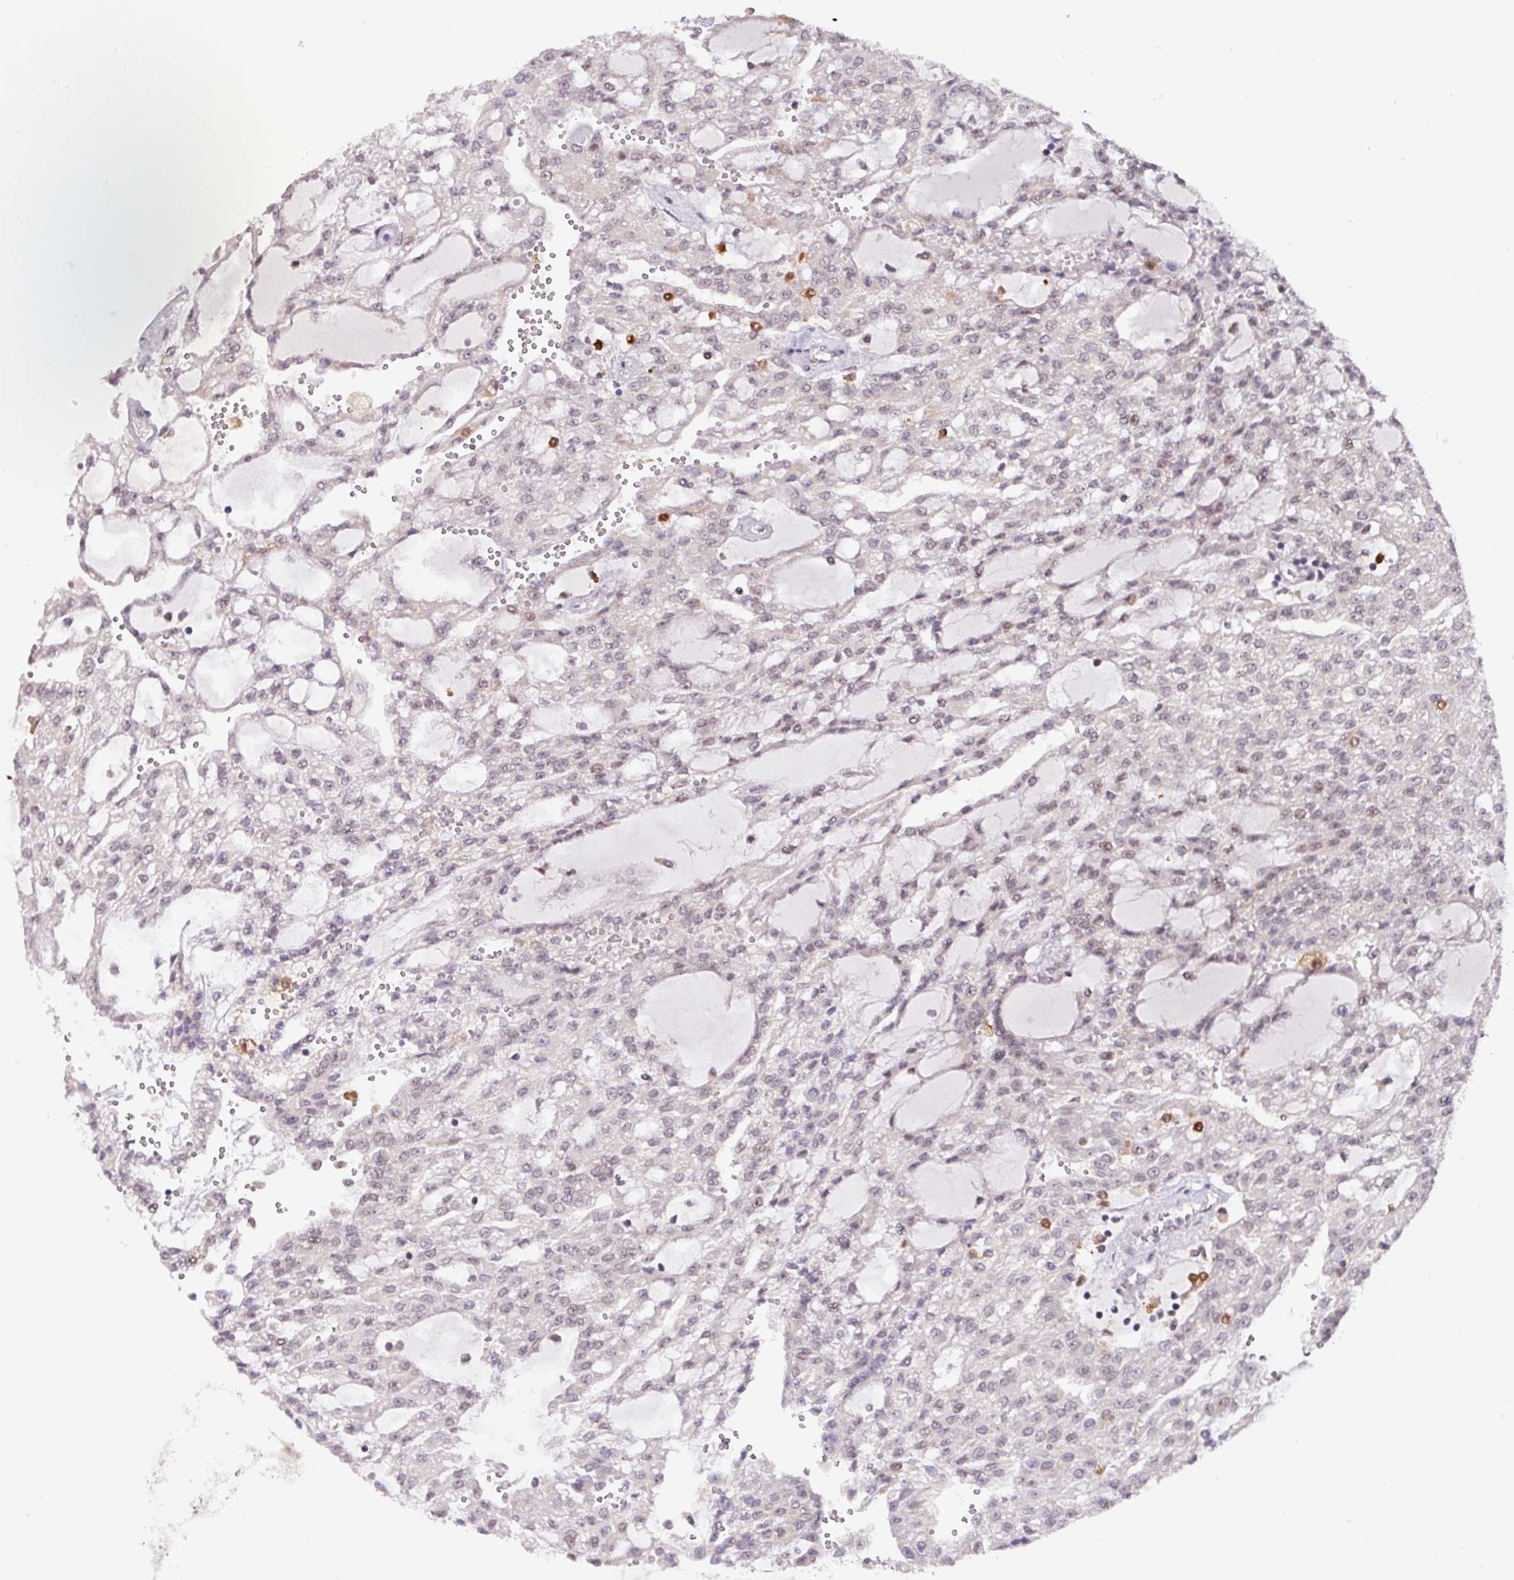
{"staining": {"intensity": "weak", "quantity": "<25%", "location": "nuclear"}, "tissue": "renal cancer", "cell_type": "Tumor cells", "image_type": "cancer", "snomed": [{"axis": "morphology", "description": "Adenocarcinoma, NOS"}, {"axis": "topography", "description": "Kidney"}], "caption": "There is no significant expression in tumor cells of renal cancer (adenocarcinoma).", "gene": "BRD3", "patient": {"sex": "male", "age": 63}}